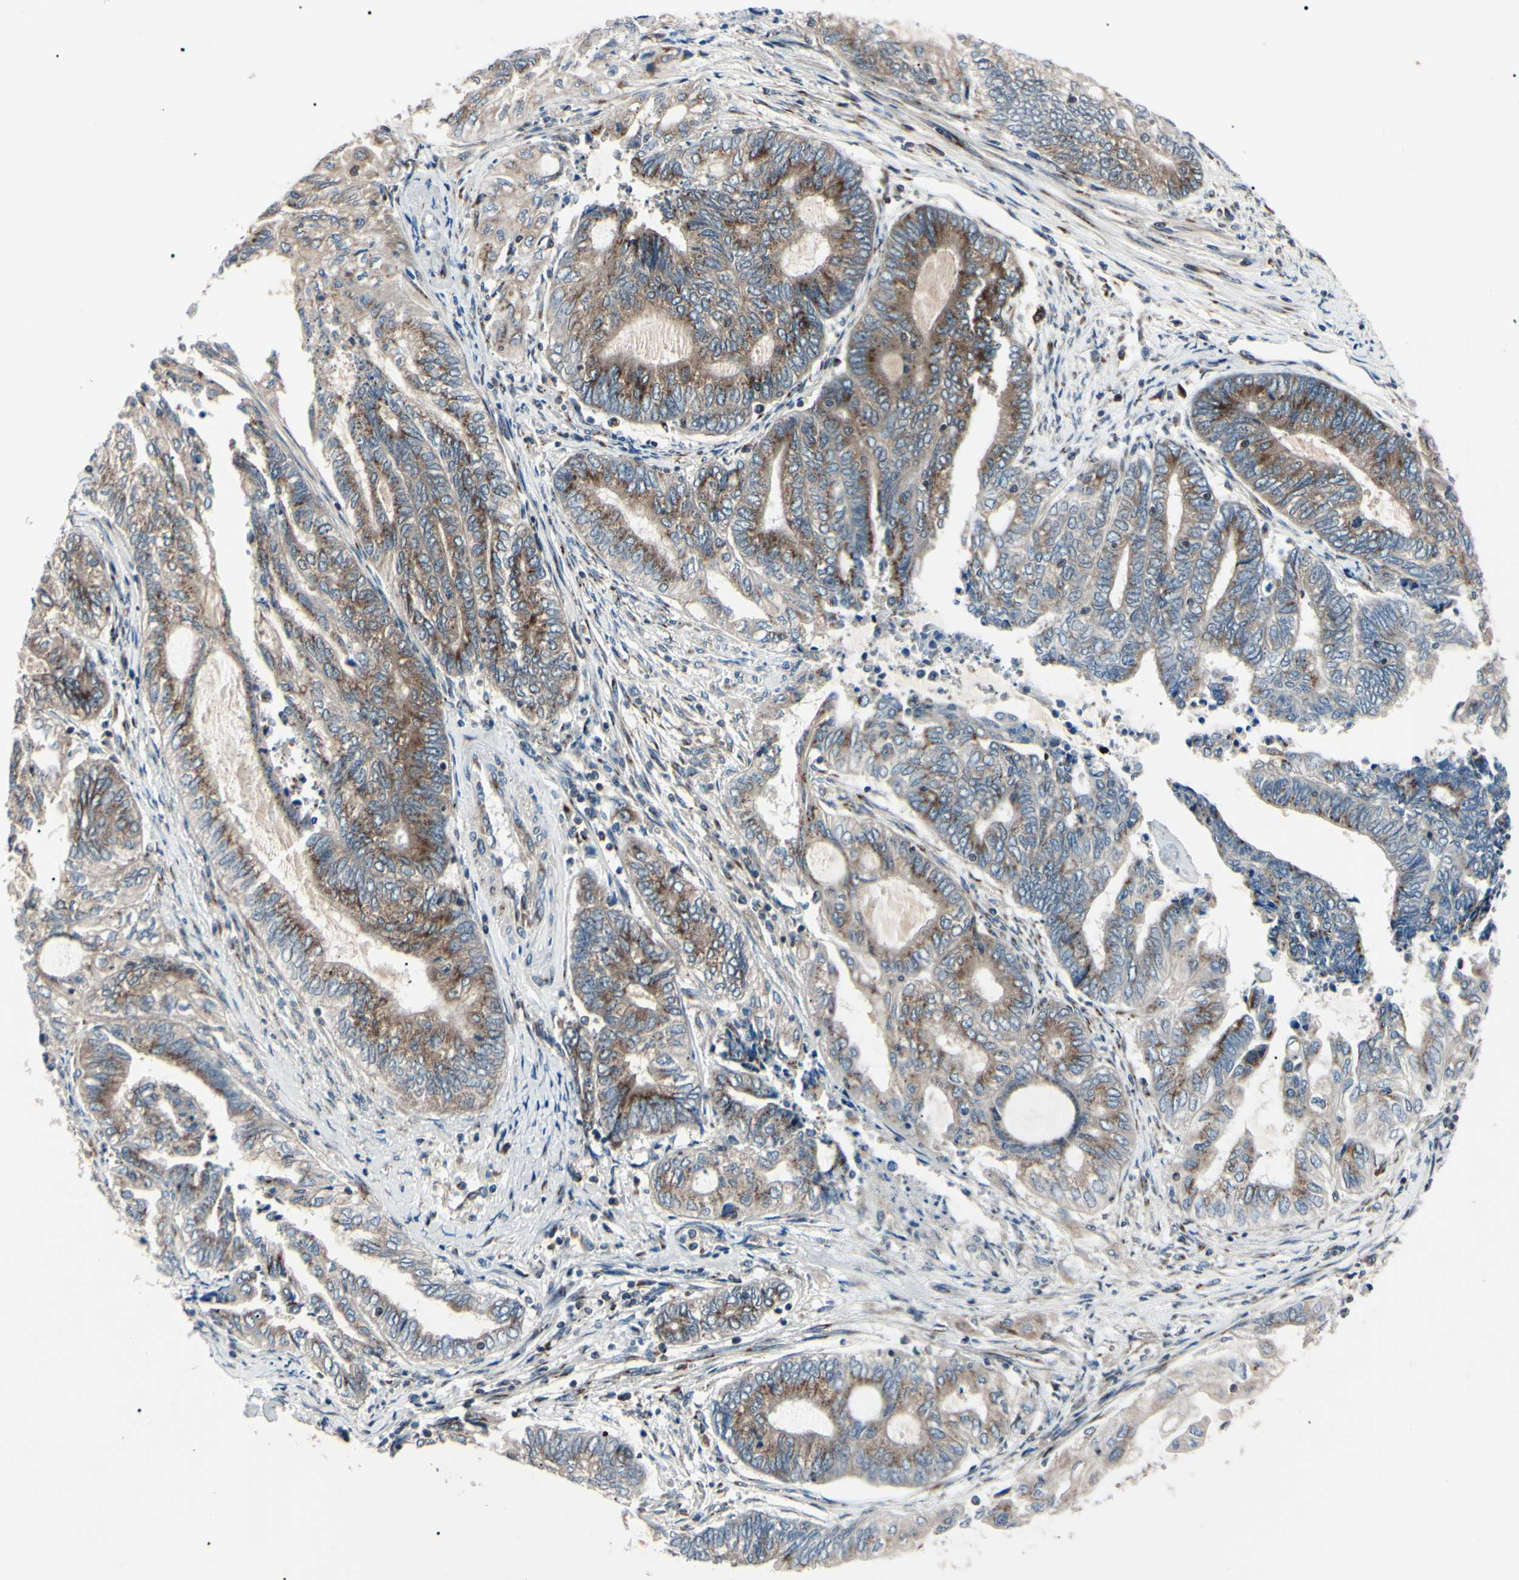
{"staining": {"intensity": "strong", "quantity": "25%-75%", "location": "cytoplasmic/membranous"}, "tissue": "endometrial cancer", "cell_type": "Tumor cells", "image_type": "cancer", "snomed": [{"axis": "morphology", "description": "Adenocarcinoma, NOS"}, {"axis": "topography", "description": "Uterus"}, {"axis": "topography", "description": "Endometrium"}], "caption": "Brown immunohistochemical staining in adenocarcinoma (endometrial) reveals strong cytoplasmic/membranous staining in about 25%-75% of tumor cells. The staining is performed using DAB brown chromogen to label protein expression. The nuclei are counter-stained blue using hematoxylin.", "gene": "MAPRE1", "patient": {"sex": "female", "age": 70}}